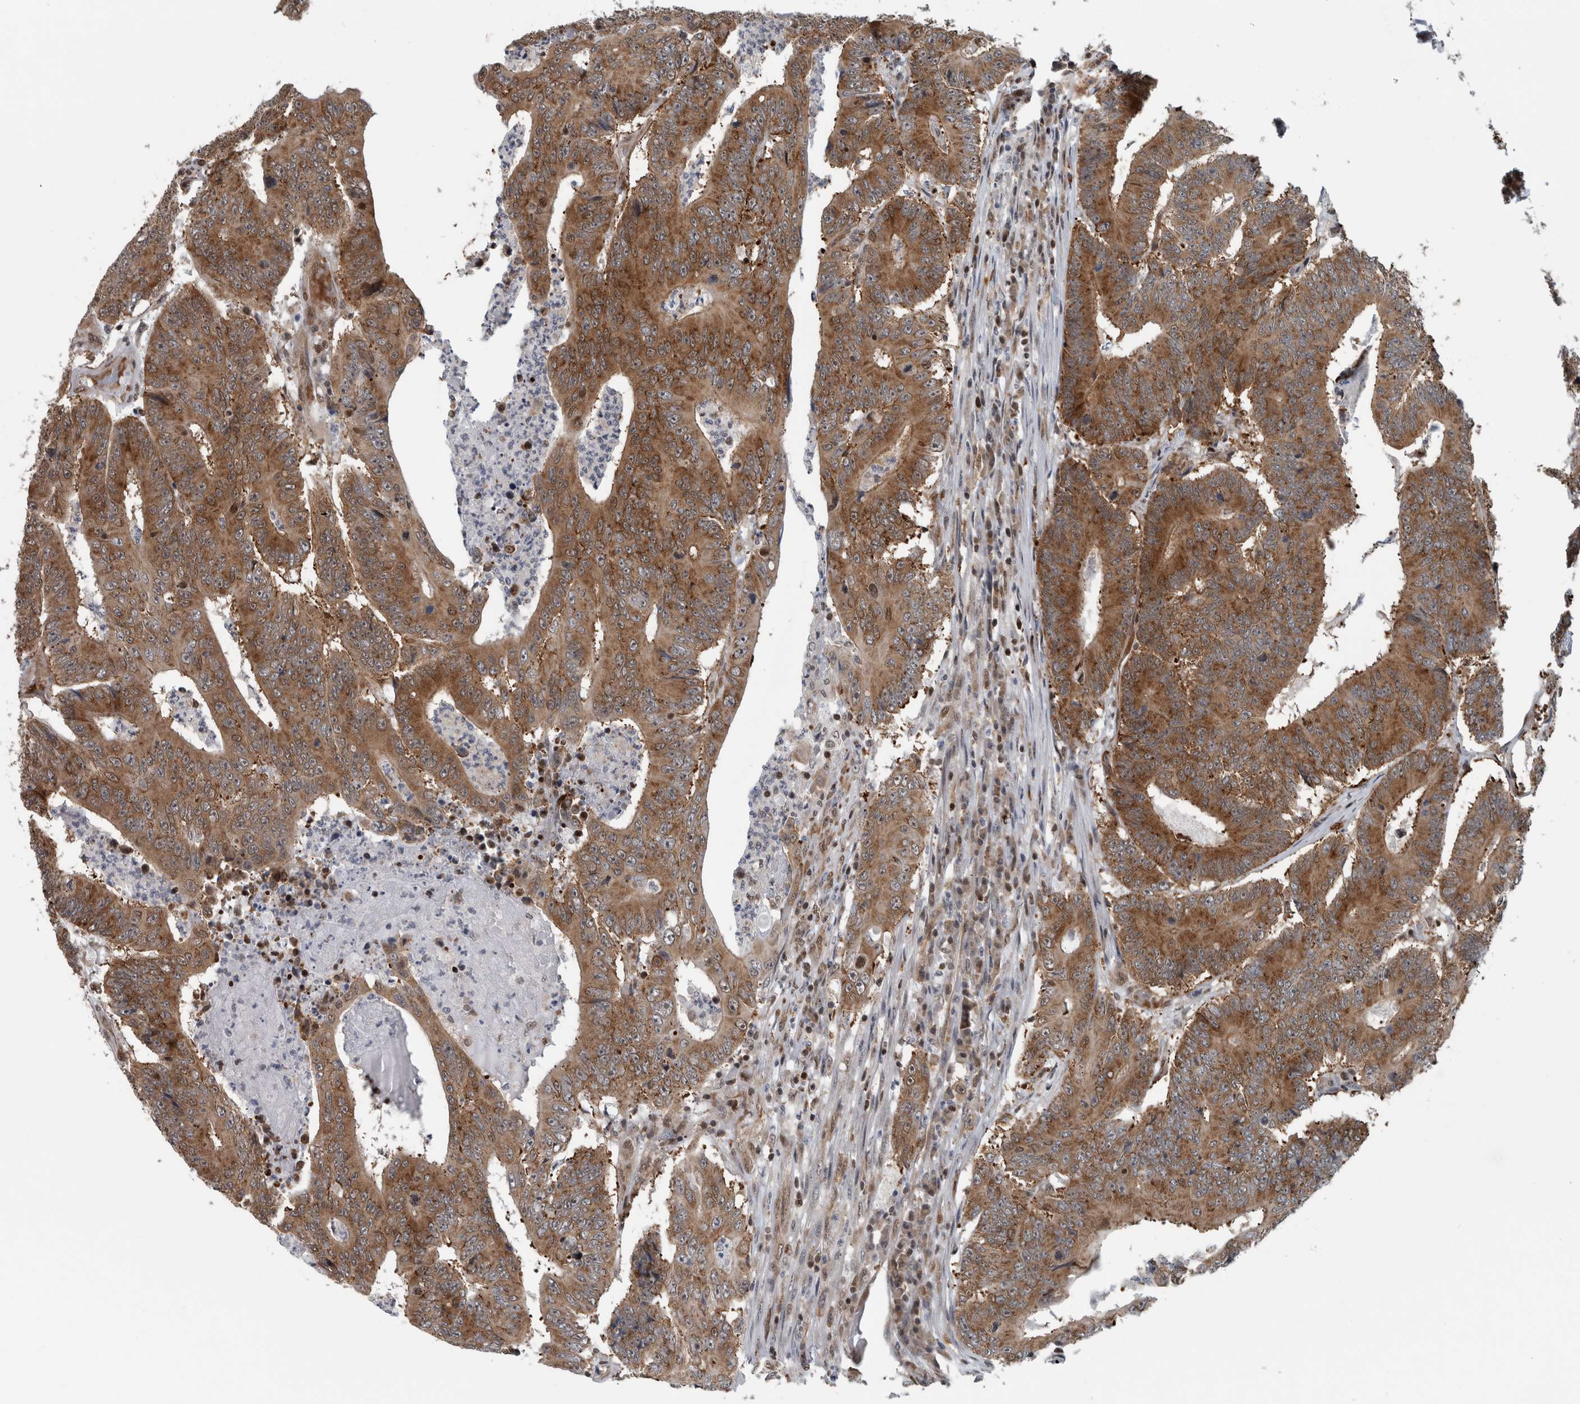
{"staining": {"intensity": "moderate", "quantity": ">75%", "location": "cytoplasmic/membranous"}, "tissue": "colorectal cancer", "cell_type": "Tumor cells", "image_type": "cancer", "snomed": [{"axis": "morphology", "description": "Adenocarcinoma, NOS"}, {"axis": "topography", "description": "Colon"}], "caption": "Colorectal cancer (adenocarcinoma) tissue reveals moderate cytoplasmic/membranous expression in approximately >75% of tumor cells", "gene": "DNMT3A", "patient": {"sex": "male", "age": 83}}